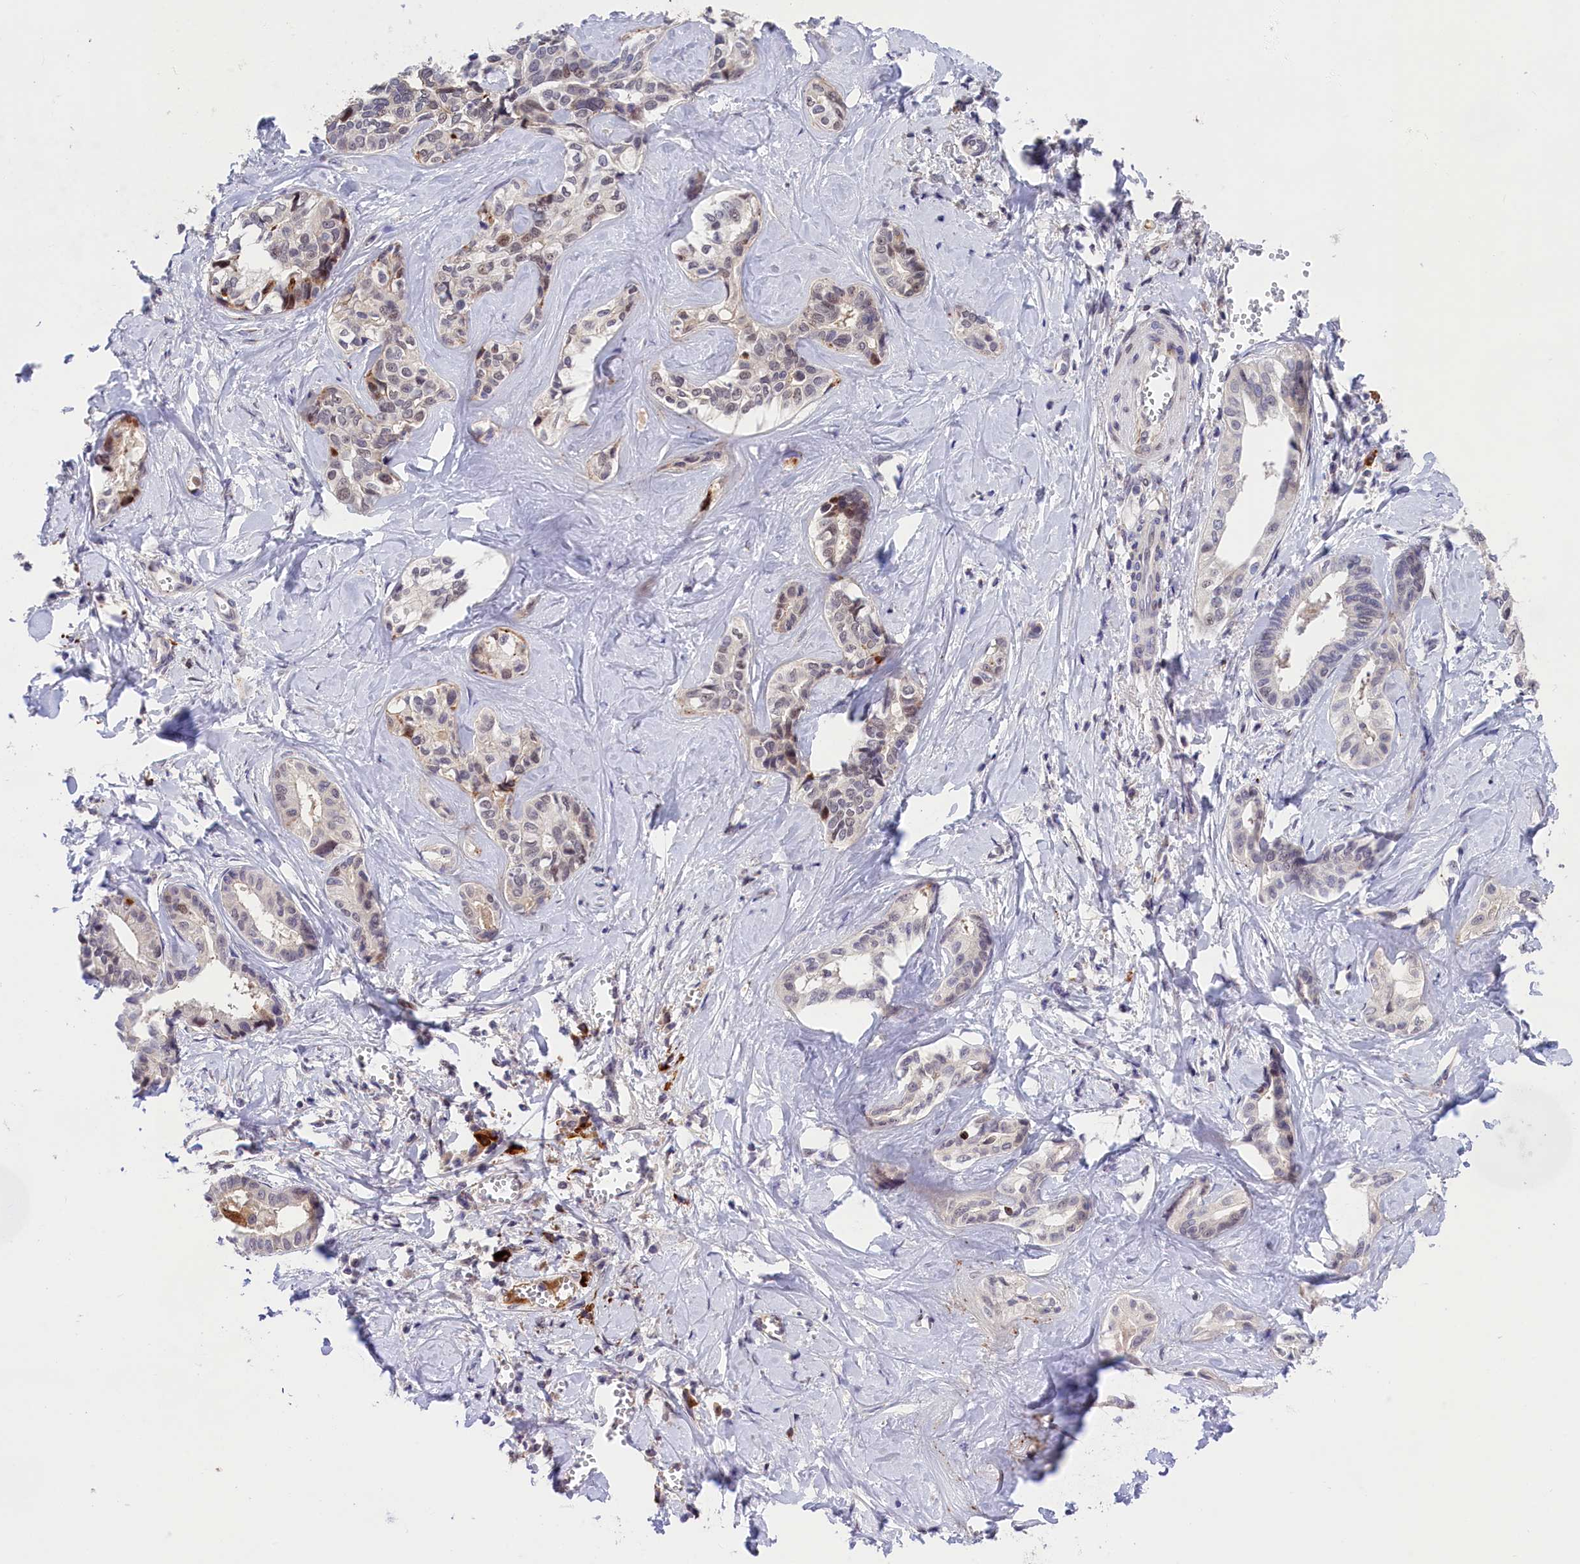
{"staining": {"intensity": "weak", "quantity": "<25%", "location": "nuclear"}, "tissue": "liver cancer", "cell_type": "Tumor cells", "image_type": "cancer", "snomed": [{"axis": "morphology", "description": "Cholangiocarcinoma"}, {"axis": "topography", "description": "Liver"}], "caption": "This photomicrograph is of cholangiocarcinoma (liver) stained with IHC to label a protein in brown with the nuclei are counter-stained blue. There is no expression in tumor cells. (IHC, brightfield microscopy, high magnification).", "gene": "FBXO45", "patient": {"sex": "female", "age": 77}}